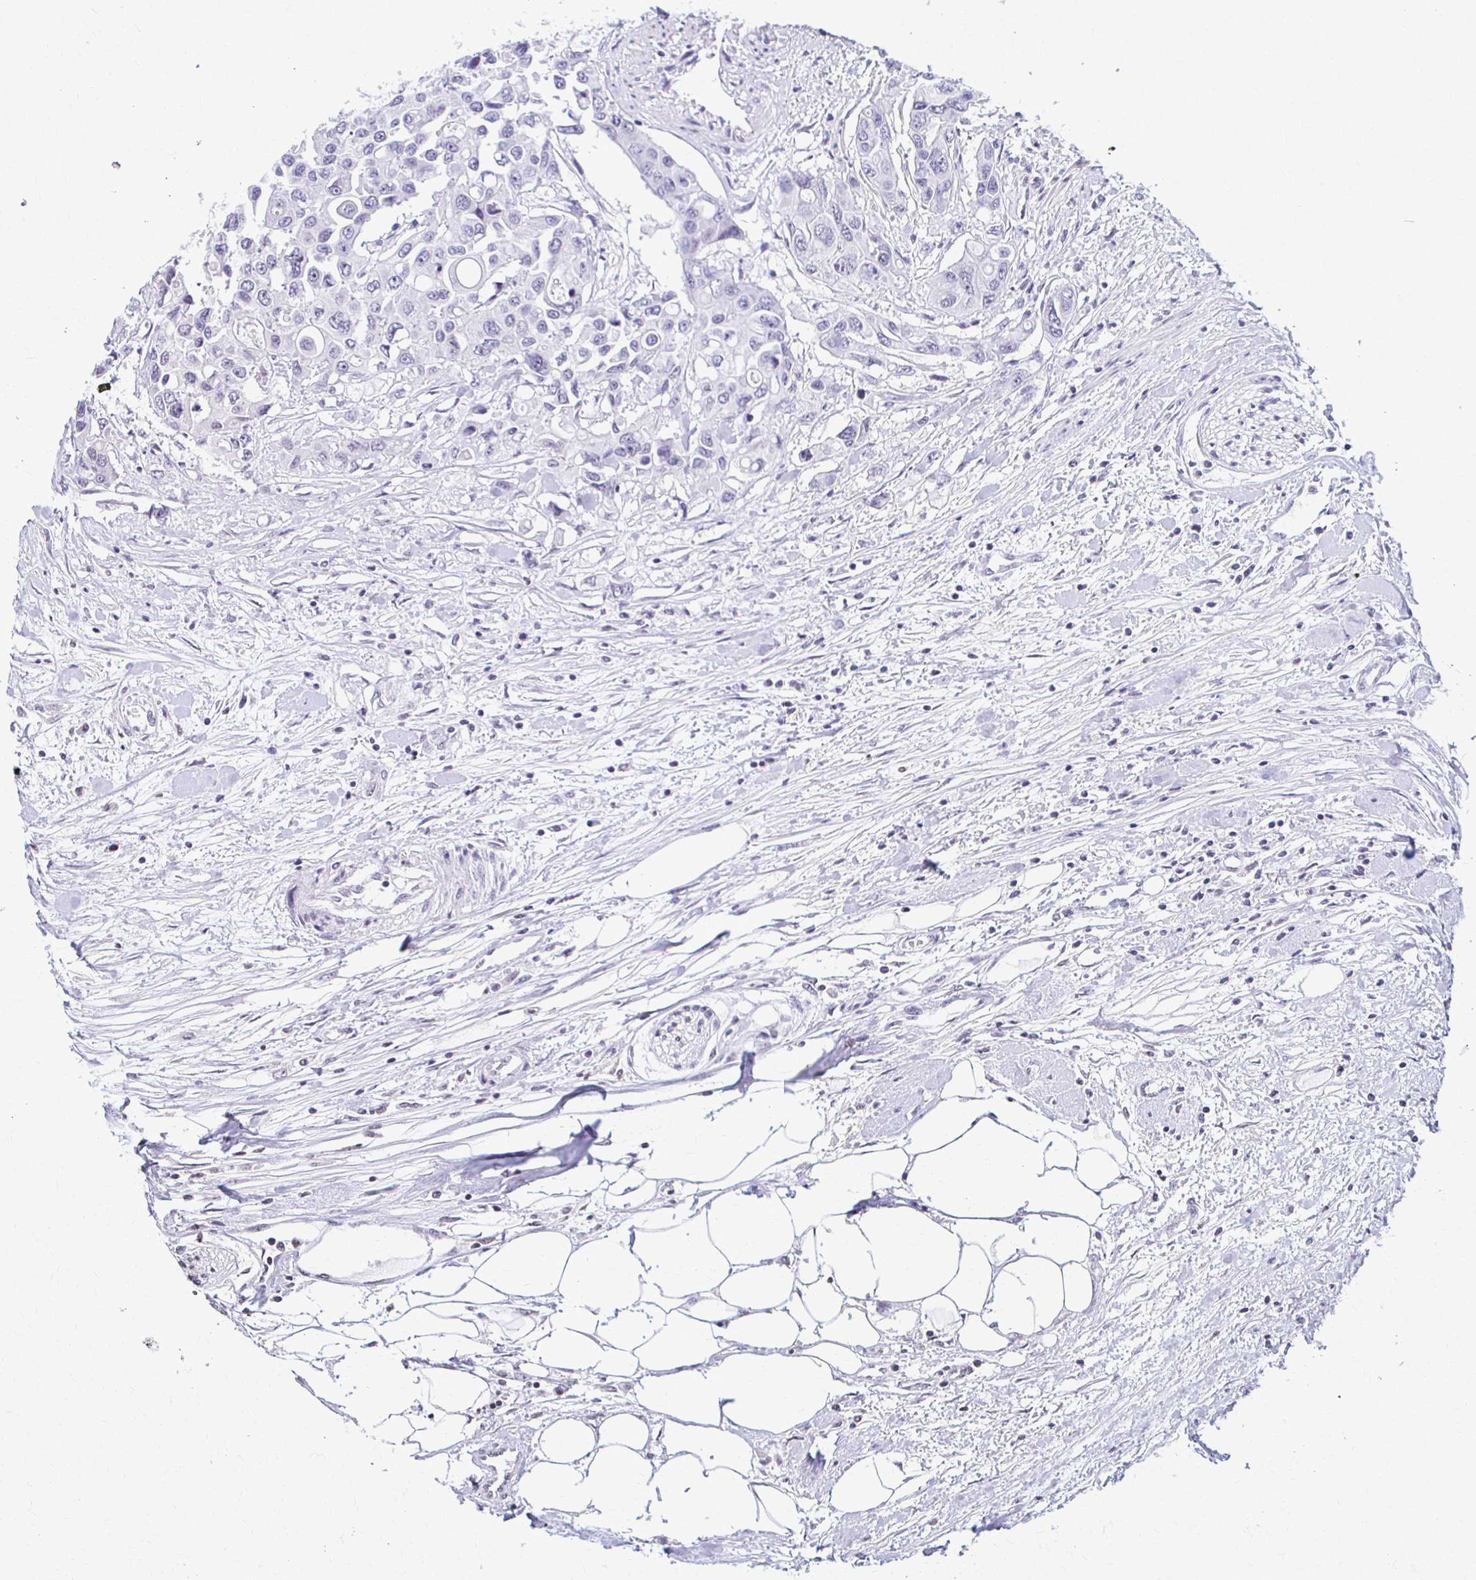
{"staining": {"intensity": "weak", "quantity": "<25%", "location": "nuclear"}, "tissue": "colorectal cancer", "cell_type": "Tumor cells", "image_type": "cancer", "snomed": [{"axis": "morphology", "description": "Adenocarcinoma, NOS"}, {"axis": "topography", "description": "Colon"}], "caption": "Immunohistochemical staining of human colorectal adenocarcinoma shows no significant staining in tumor cells. (DAB immunohistochemistry with hematoxylin counter stain).", "gene": "HOXA9", "patient": {"sex": "male", "age": 77}}